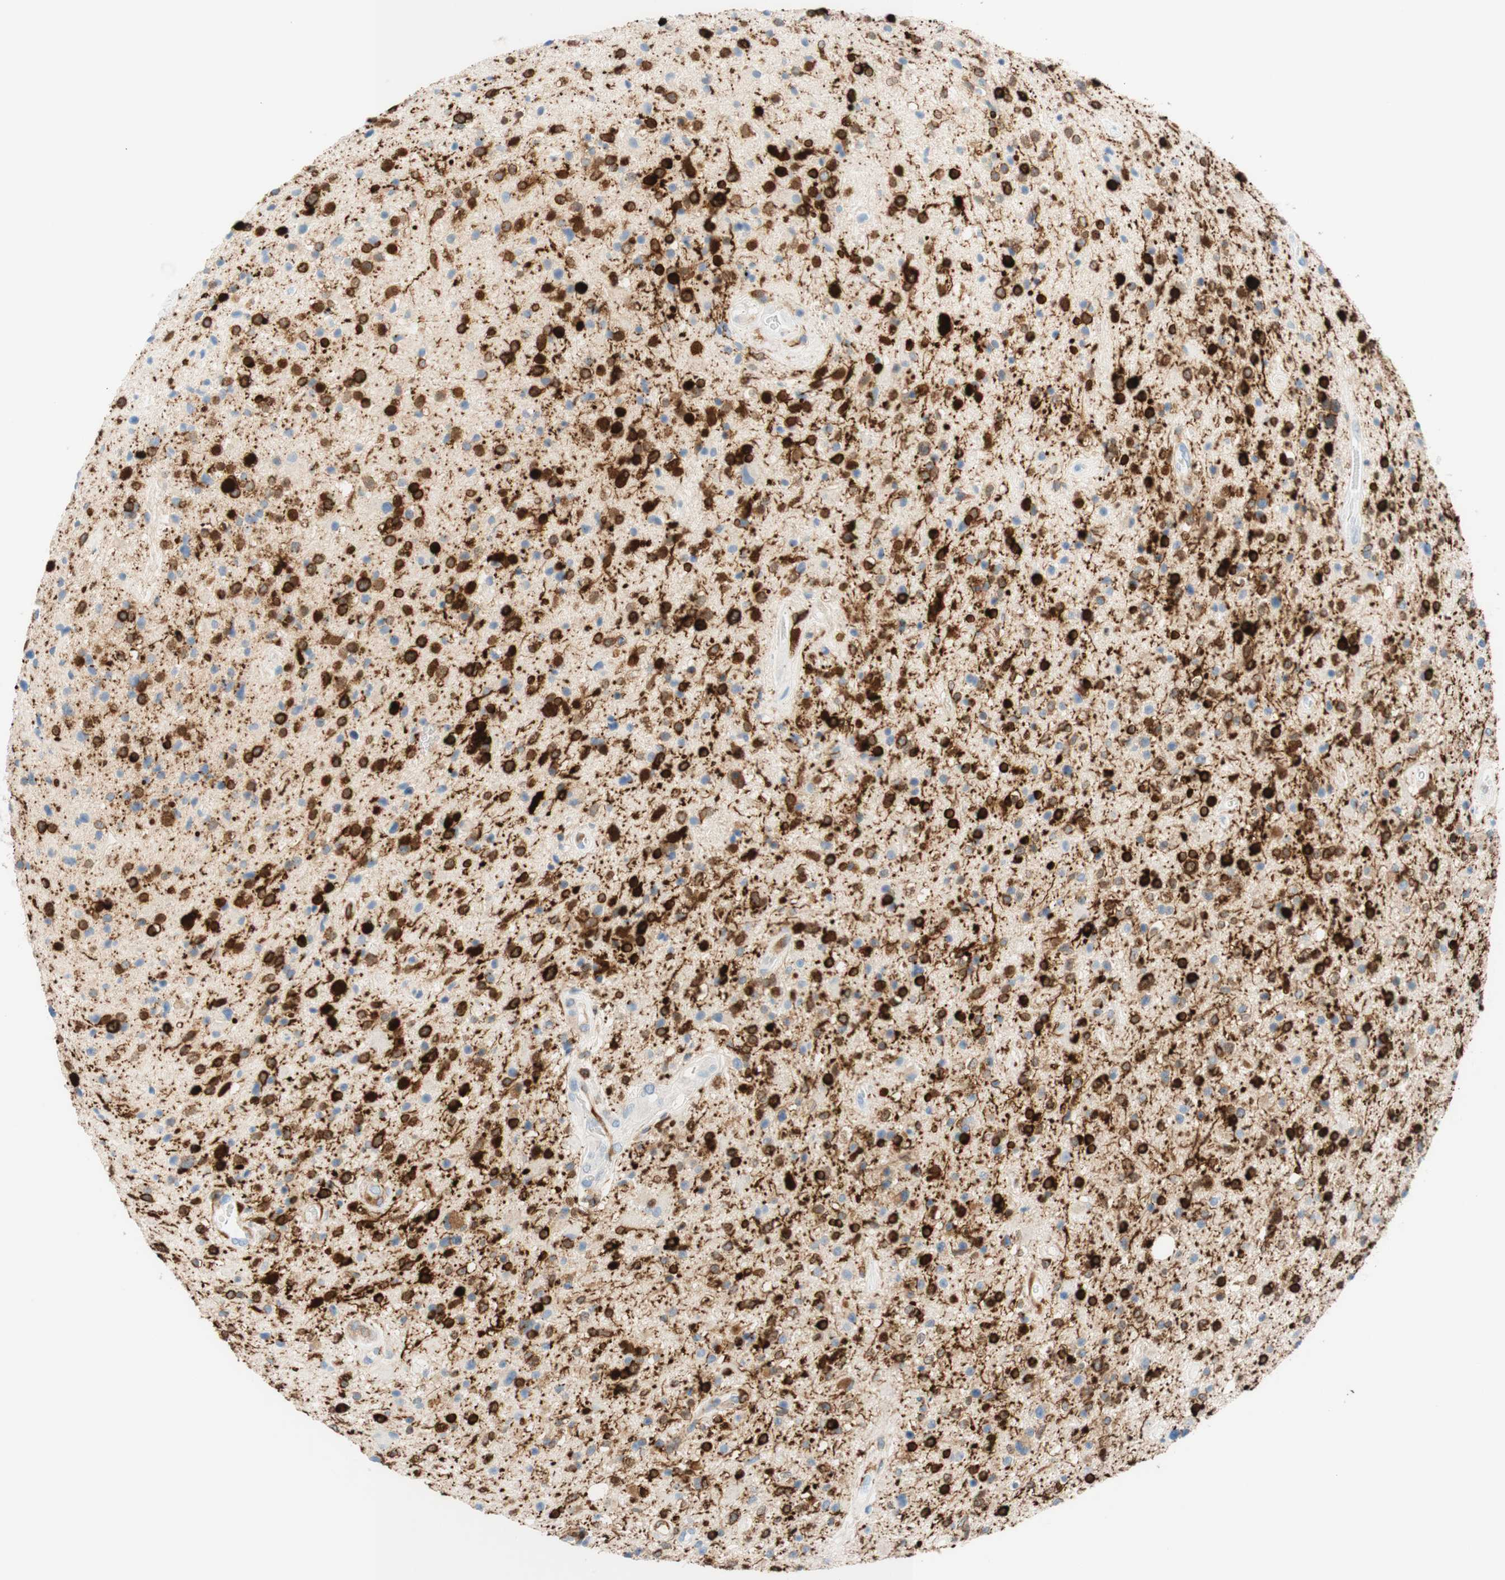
{"staining": {"intensity": "strong", "quantity": ">75%", "location": "cytoplasmic/membranous,nuclear"}, "tissue": "glioma", "cell_type": "Tumor cells", "image_type": "cancer", "snomed": [{"axis": "morphology", "description": "Glioma, malignant, High grade"}, {"axis": "topography", "description": "Brain"}], "caption": "A brown stain highlights strong cytoplasmic/membranous and nuclear staining of a protein in human malignant glioma (high-grade) tumor cells.", "gene": "STMN1", "patient": {"sex": "male", "age": 33}}